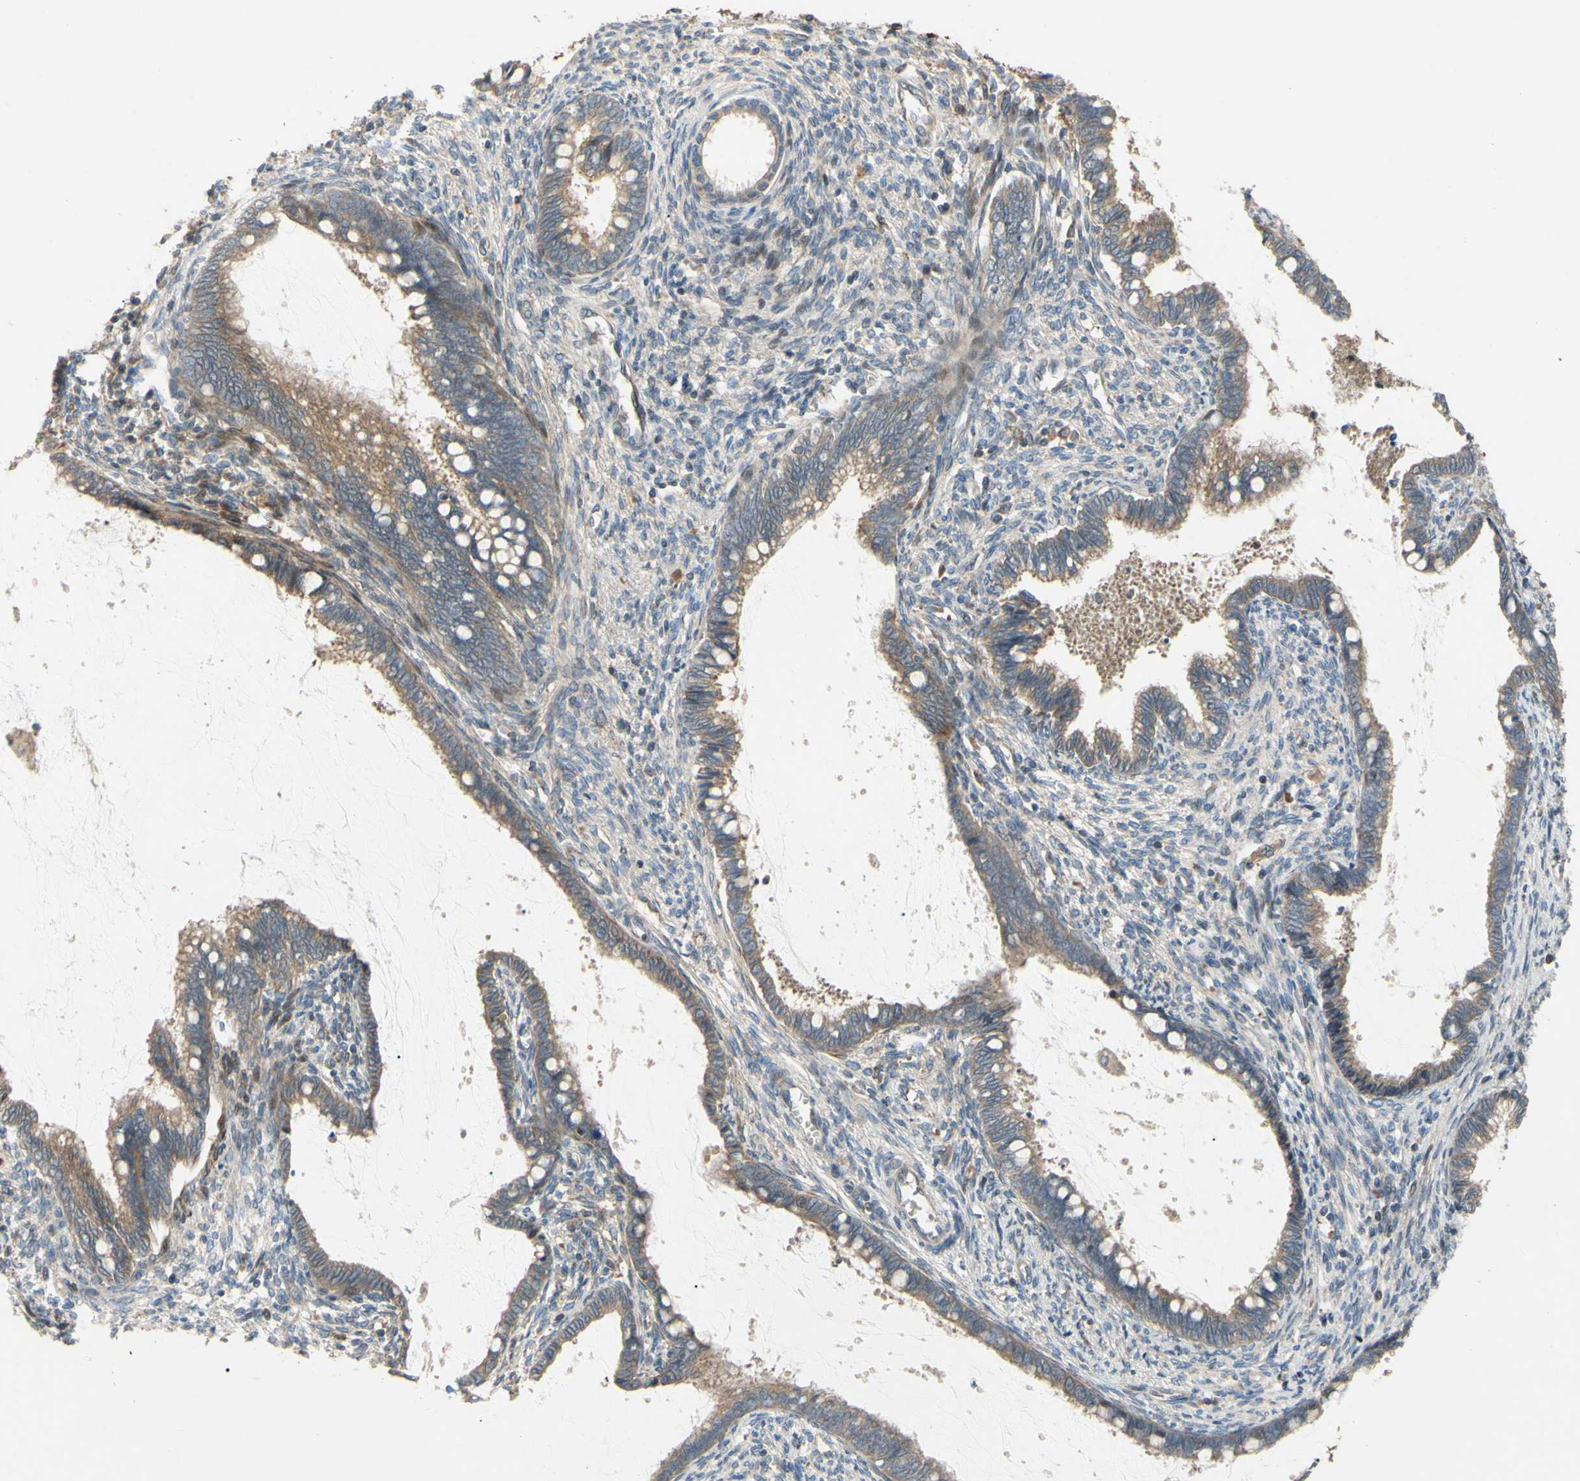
{"staining": {"intensity": "weak", "quantity": ">75%", "location": "cytoplasmic/membranous"}, "tissue": "cervical cancer", "cell_type": "Tumor cells", "image_type": "cancer", "snomed": [{"axis": "morphology", "description": "Adenocarcinoma, NOS"}, {"axis": "topography", "description": "Cervix"}], "caption": "Weak cytoplasmic/membranous positivity for a protein is identified in about >75% of tumor cells of adenocarcinoma (cervical) using IHC.", "gene": "SPTLC1", "patient": {"sex": "female", "age": 44}}